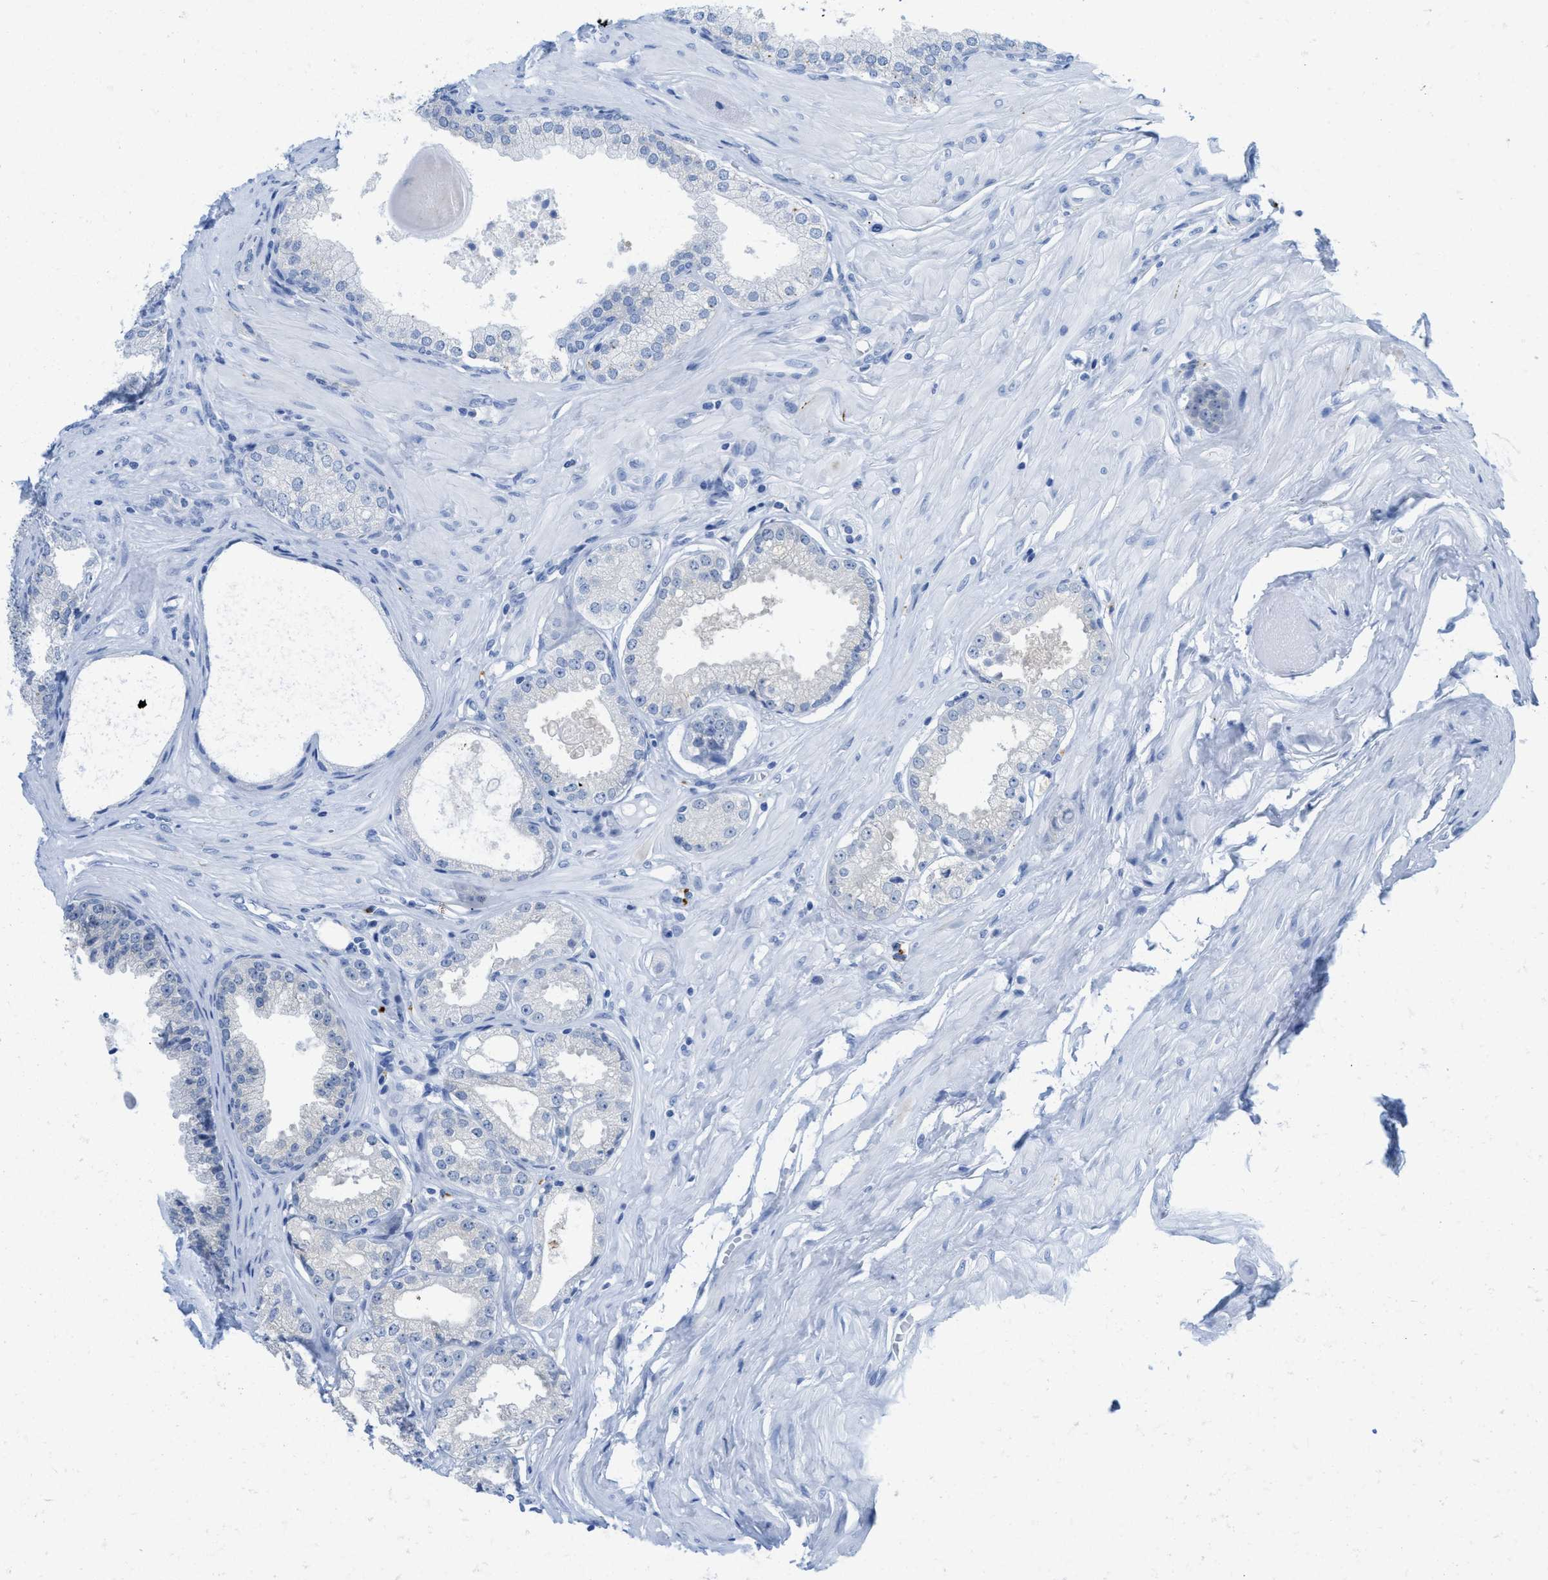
{"staining": {"intensity": "negative", "quantity": "none", "location": "none"}, "tissue": "prostate cancer", "cell_type": "Tumor cells", "image_type": "cancer", "snomed": [{"axis": "morphology", "description": "Adenocarcinoma, Low grade"}, {"axis": "topography", "description": "Prostate"}], "caption": "Human prostate adenocarcinoma (low-grade) stained for a protein using immunohistochemistry shows no staining in tumor cells.", "gene": "WDR4", "patient": {"sex": "male", "age": 57}}